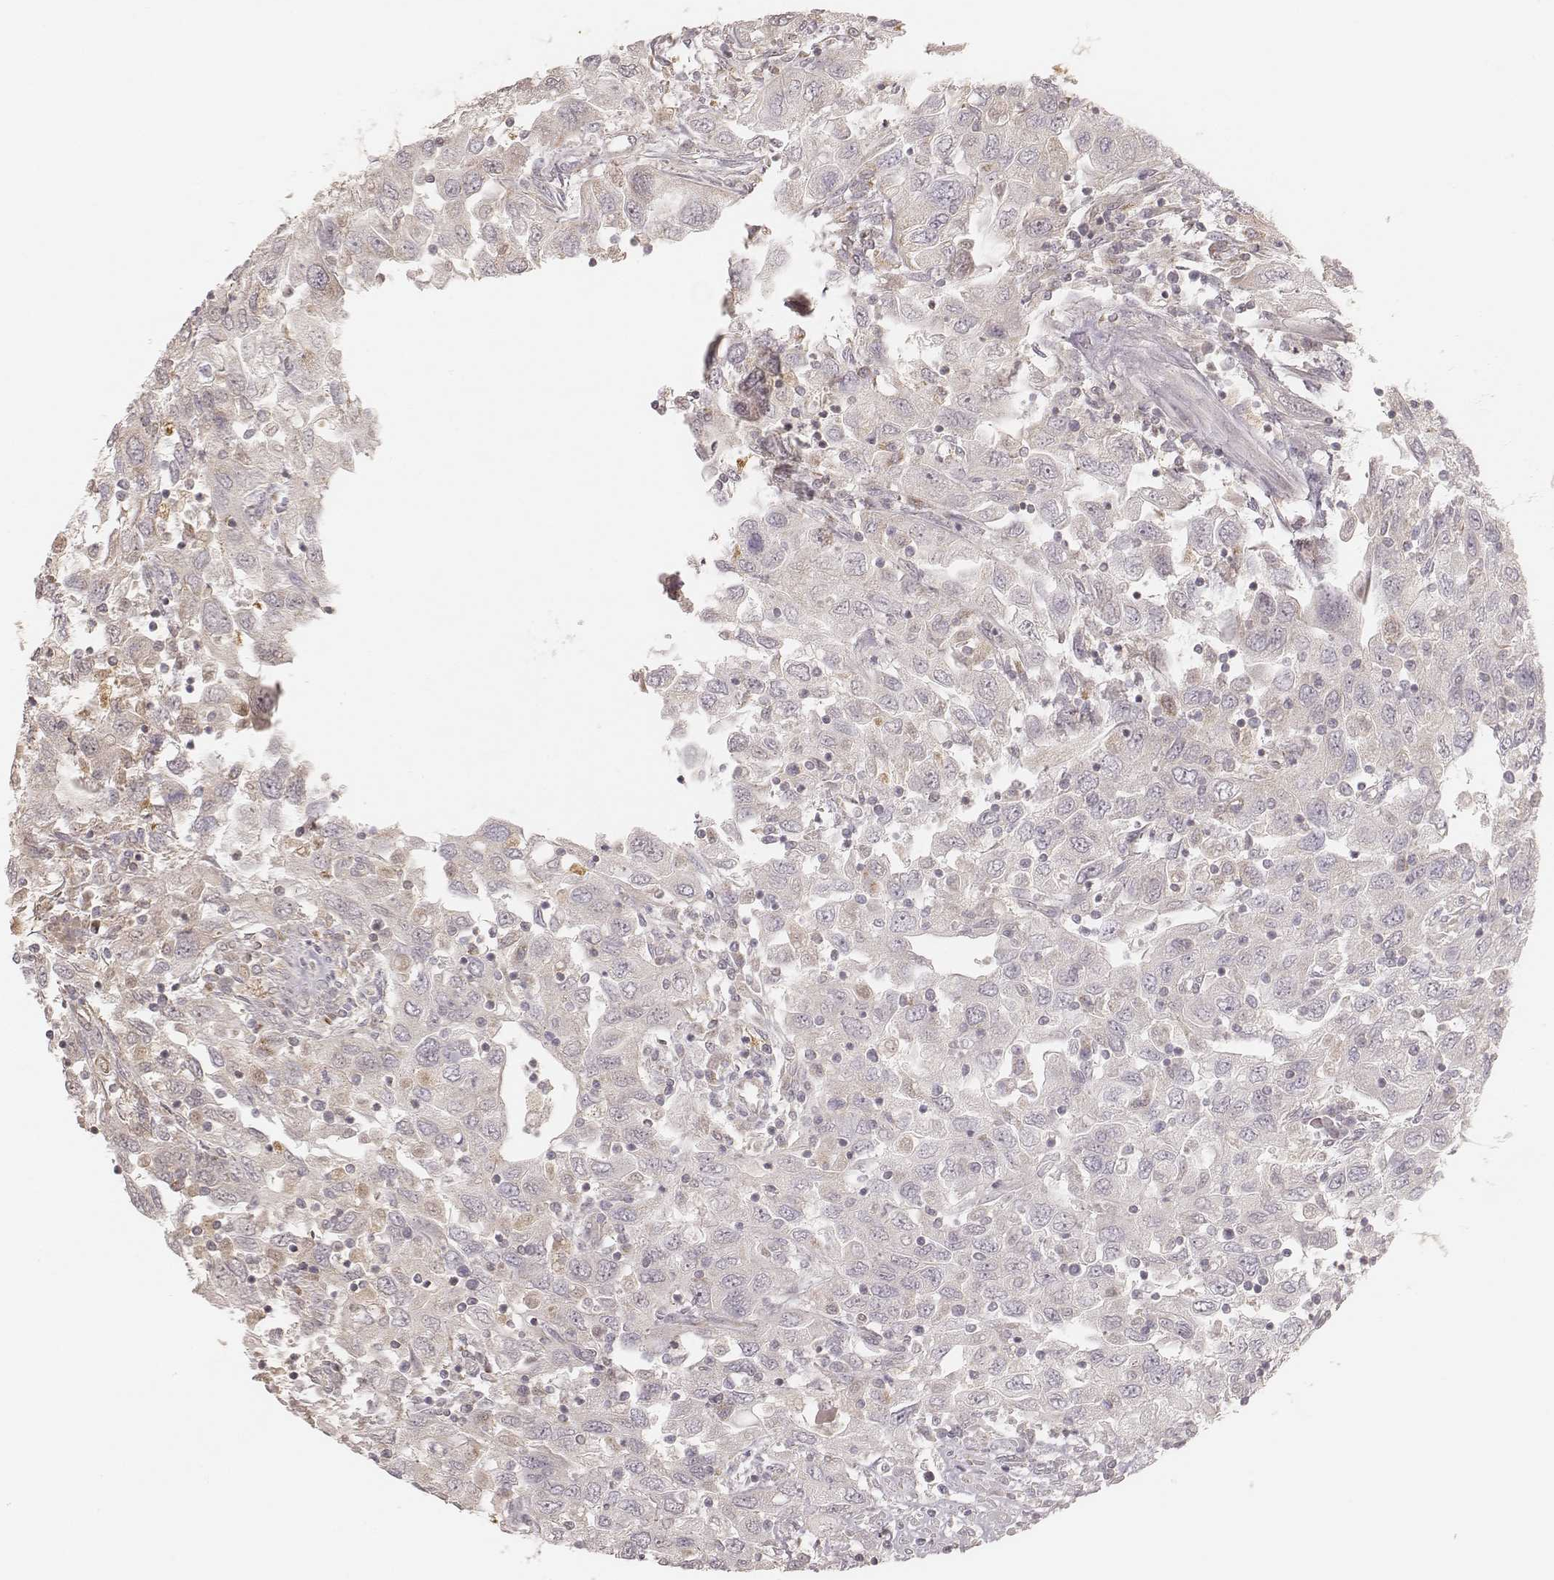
{"staining": {"intensity": "moderate", "quantity": ">75%", "location": "cytoplasmic/membranous"}, "tissue": "urothelial cancer", "cell_type": "Tumor cells", "image_type": "cancer", "snomed": [{"axis": "morphology", "description": "Urothelial carcinoma, High grade"}, {"axis": "topography", "description": "Urinary bladder"}], "caption": "Moderate cytoplasmic/membranous positivity for a protein is seen in approximately >75% of tumor cells of high-grade urothelial carcinoma using IHC.", "gene": "CS", "patient": {"sex": "male", "age": 76}}